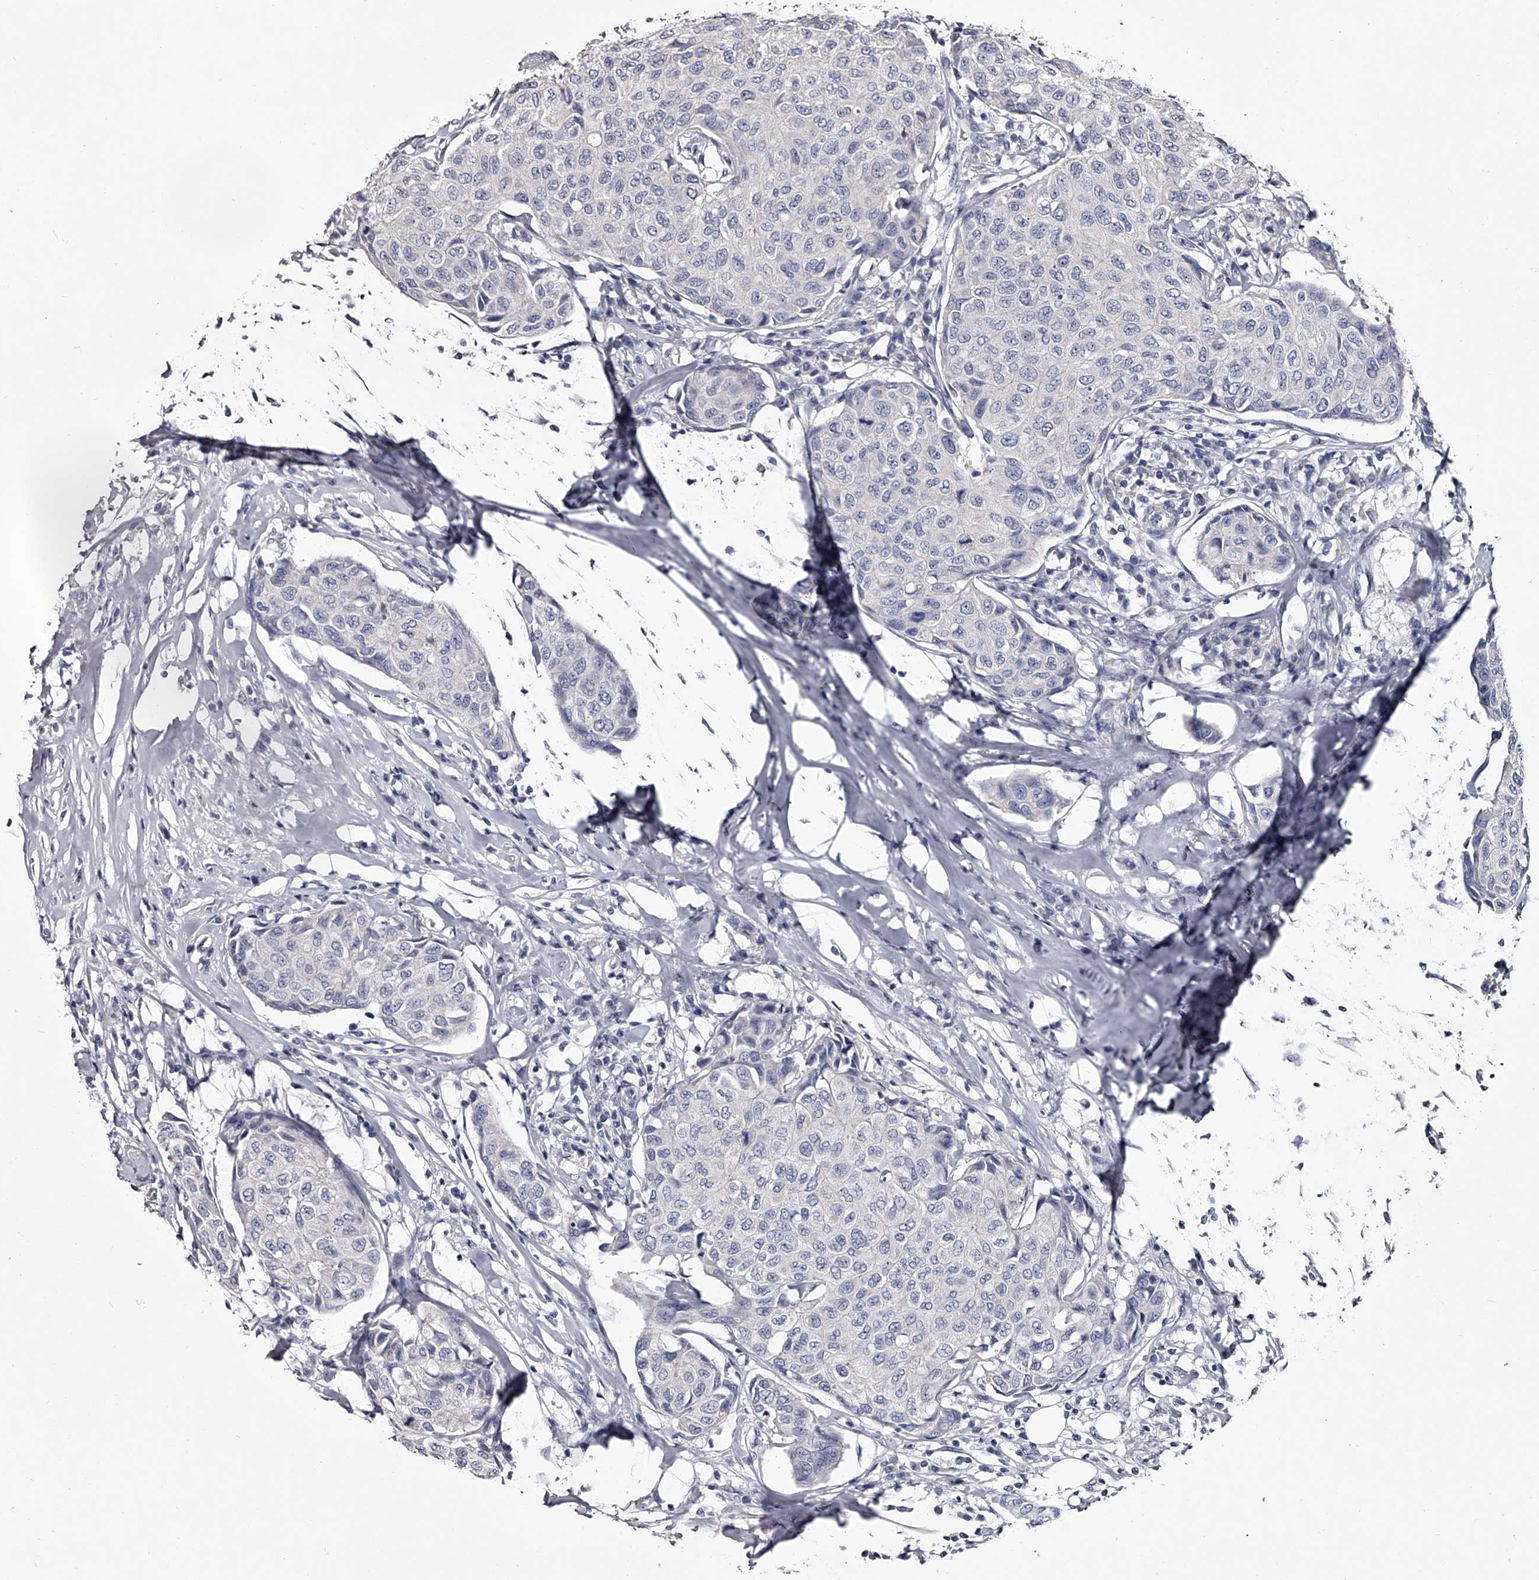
{"staining": {"intensity": "negative", "quantity": "none", "location": "none"}, "tissue": "breast cancer", "cell_type": "Tumor cells", "image_type": "cancer", "snomed": [{"axis": "morphology", "description": "Duct carcinoma"}, {"axis": "topography", "description": "Breast"}], "caption": "This is a photomicrograph of IHC staining of infiltrating ductal carcinoma (breast), which shows no expression in tumor cells.", "gene": "GAPVD1", "patient": {"sex": "female", "age": 80}}